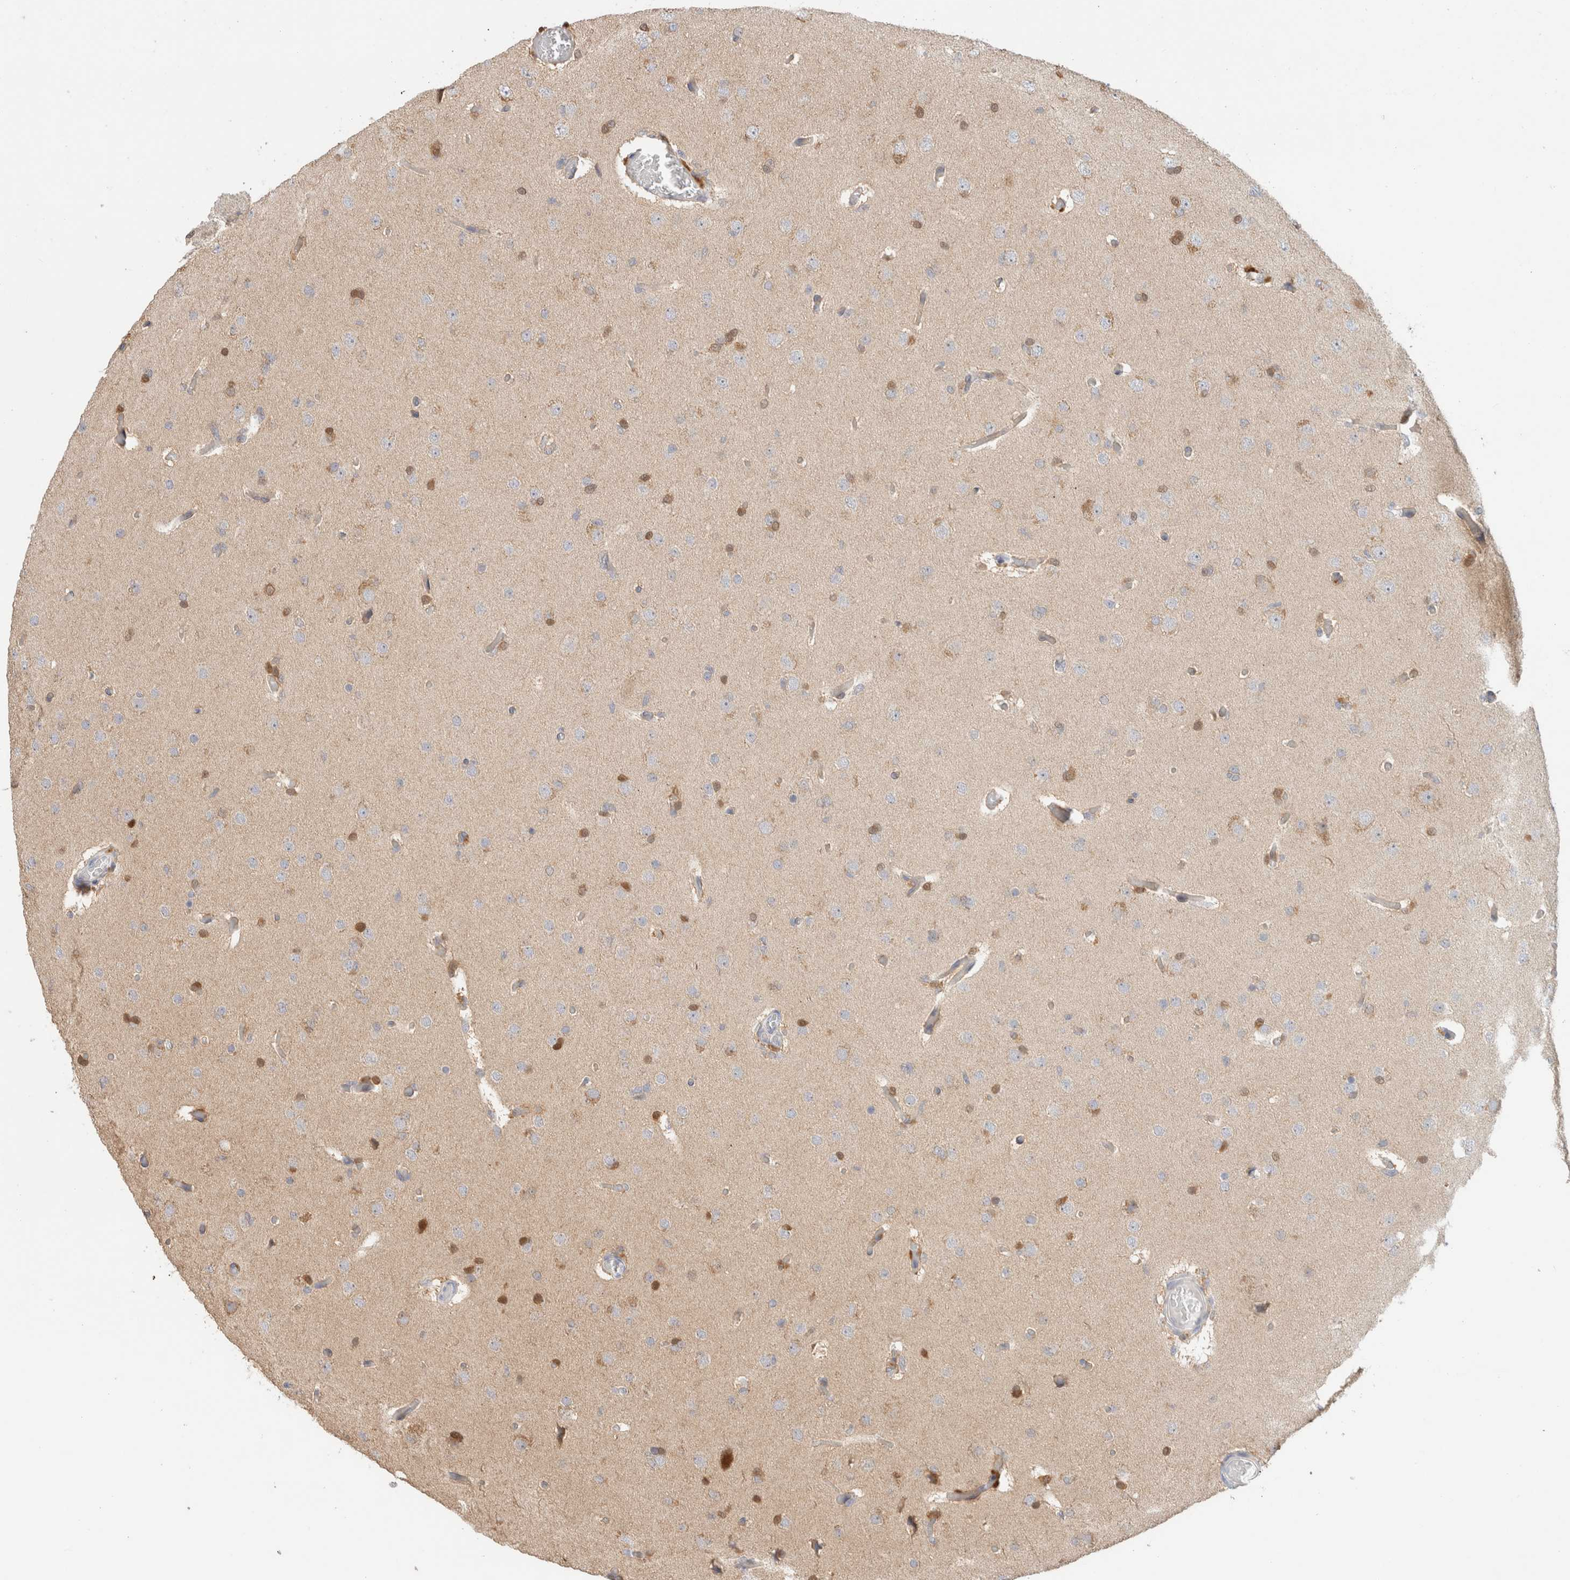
{"staining": {"intensity": "moderate", "quantity": "<25%", "location": "cytoplasmic/membranous,nuclear"}, "tissue": "glioma", "cell_type": "Tumor cells", "image_type": "cancer", "snomed": [{"axis": "morphology", "description": "Glioma, malignant, High grade"}, {"axis": "topography", "description": "Cerebral cortex"}], "caption": "This is a histology image of immunohistochemistry (IHC) staining of glioma, which shows moderate staining in the cytoplasmic/membranous and nuclear of tumor cells.", "gene": "CA13", "patient": {"sex": "female", "age": 36}}